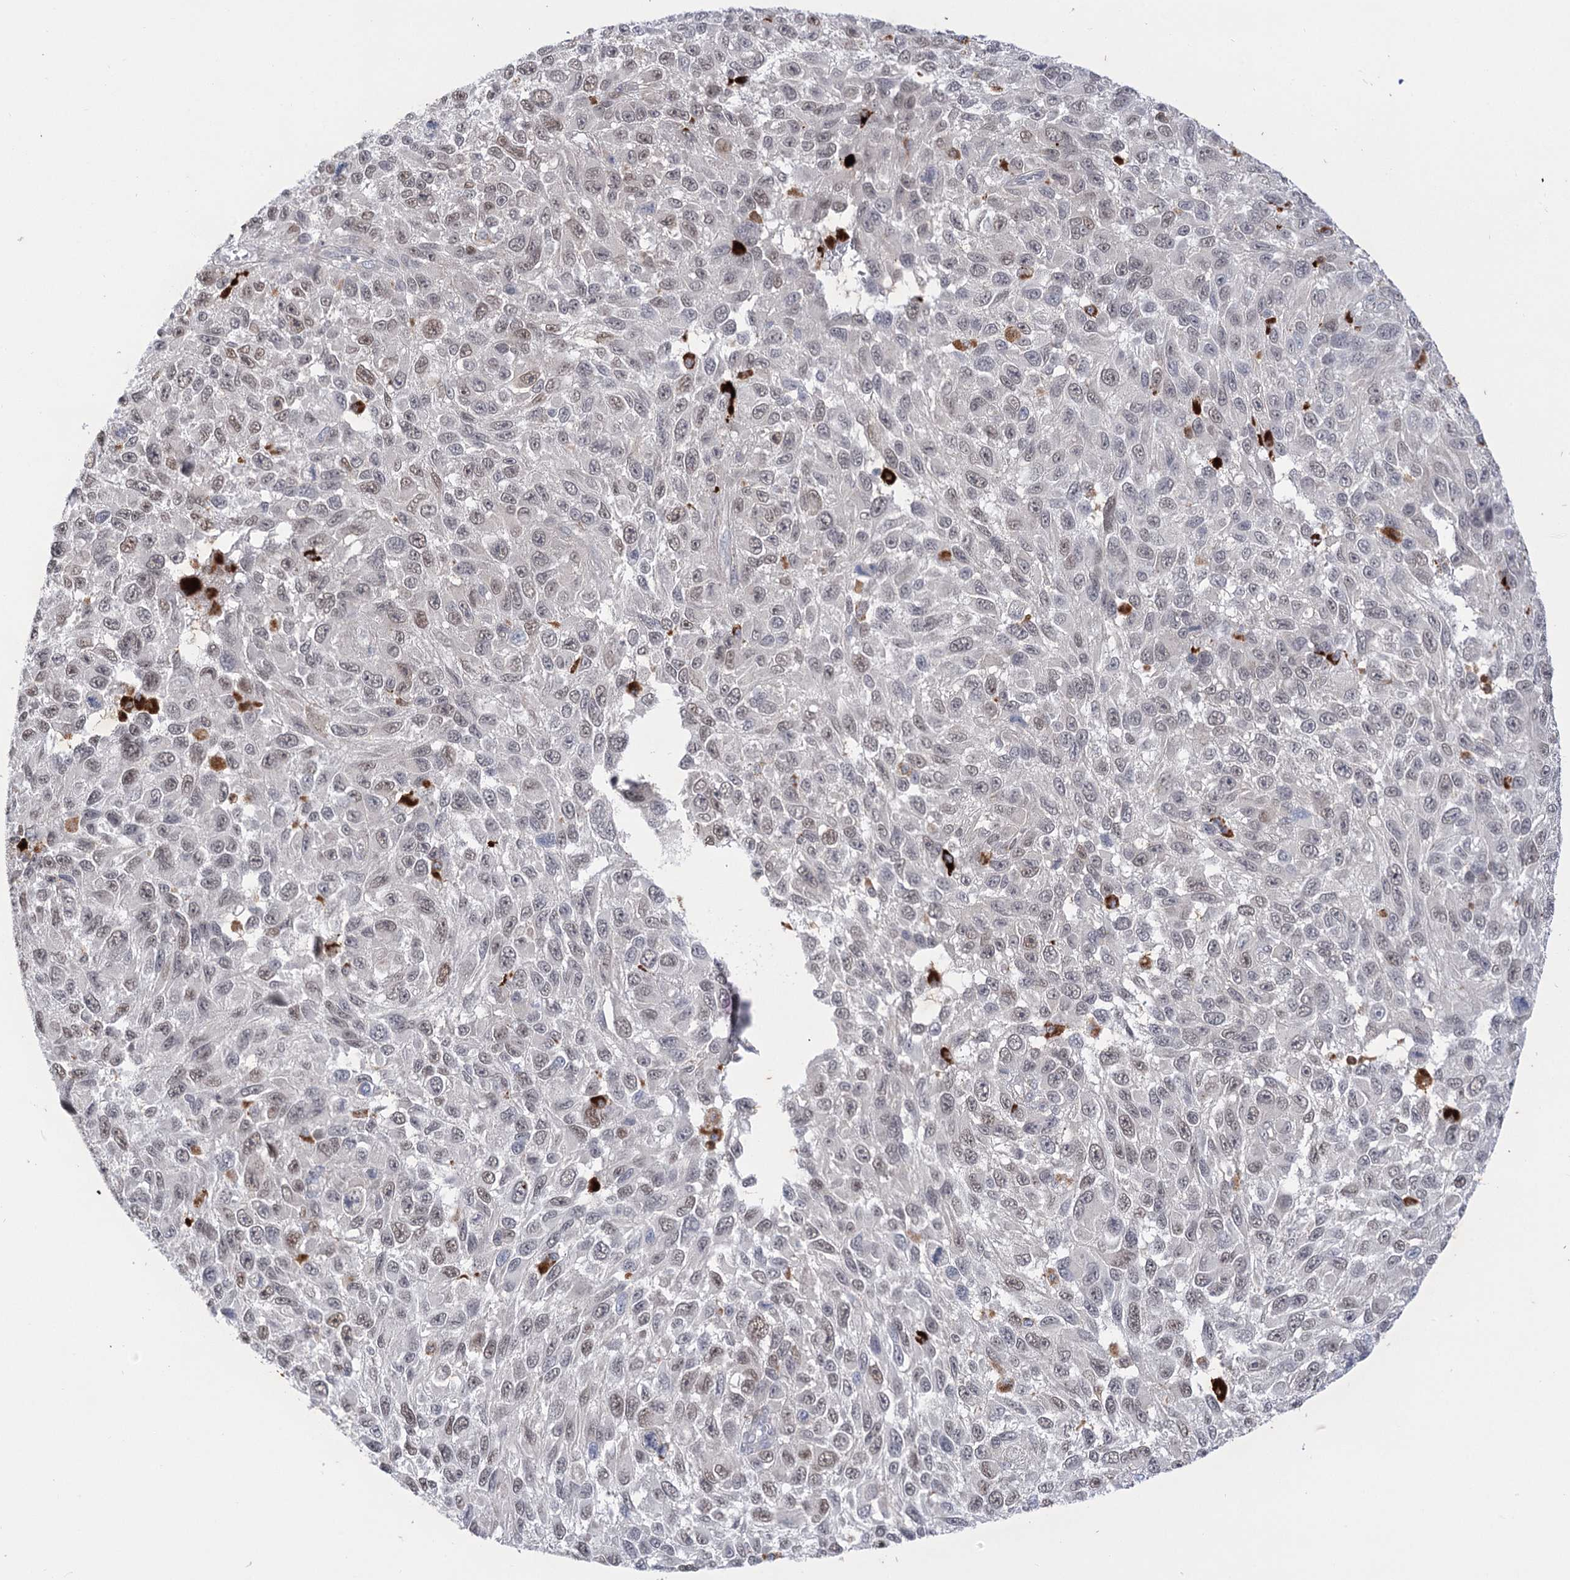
{"staining": {"intensity": "weak", "quantity": "25%-75%", "location": "nuclear"}, "tissue": "melanoma", "cell_type": "Tumor cells", "image_type": "cancer", "snomed": [{"axis": "morphology", "description": "Malignant melanoma, NOS"}, {"axis": "topography", "description": "Skin"}], "caption": "Immunohistochemical staining of melanoma shows low levels of weak nuclear expression in approximately 25%-75% of tumor cells.", "gene": "SIAE", "patient": {"sex": "female", "age": 96}}